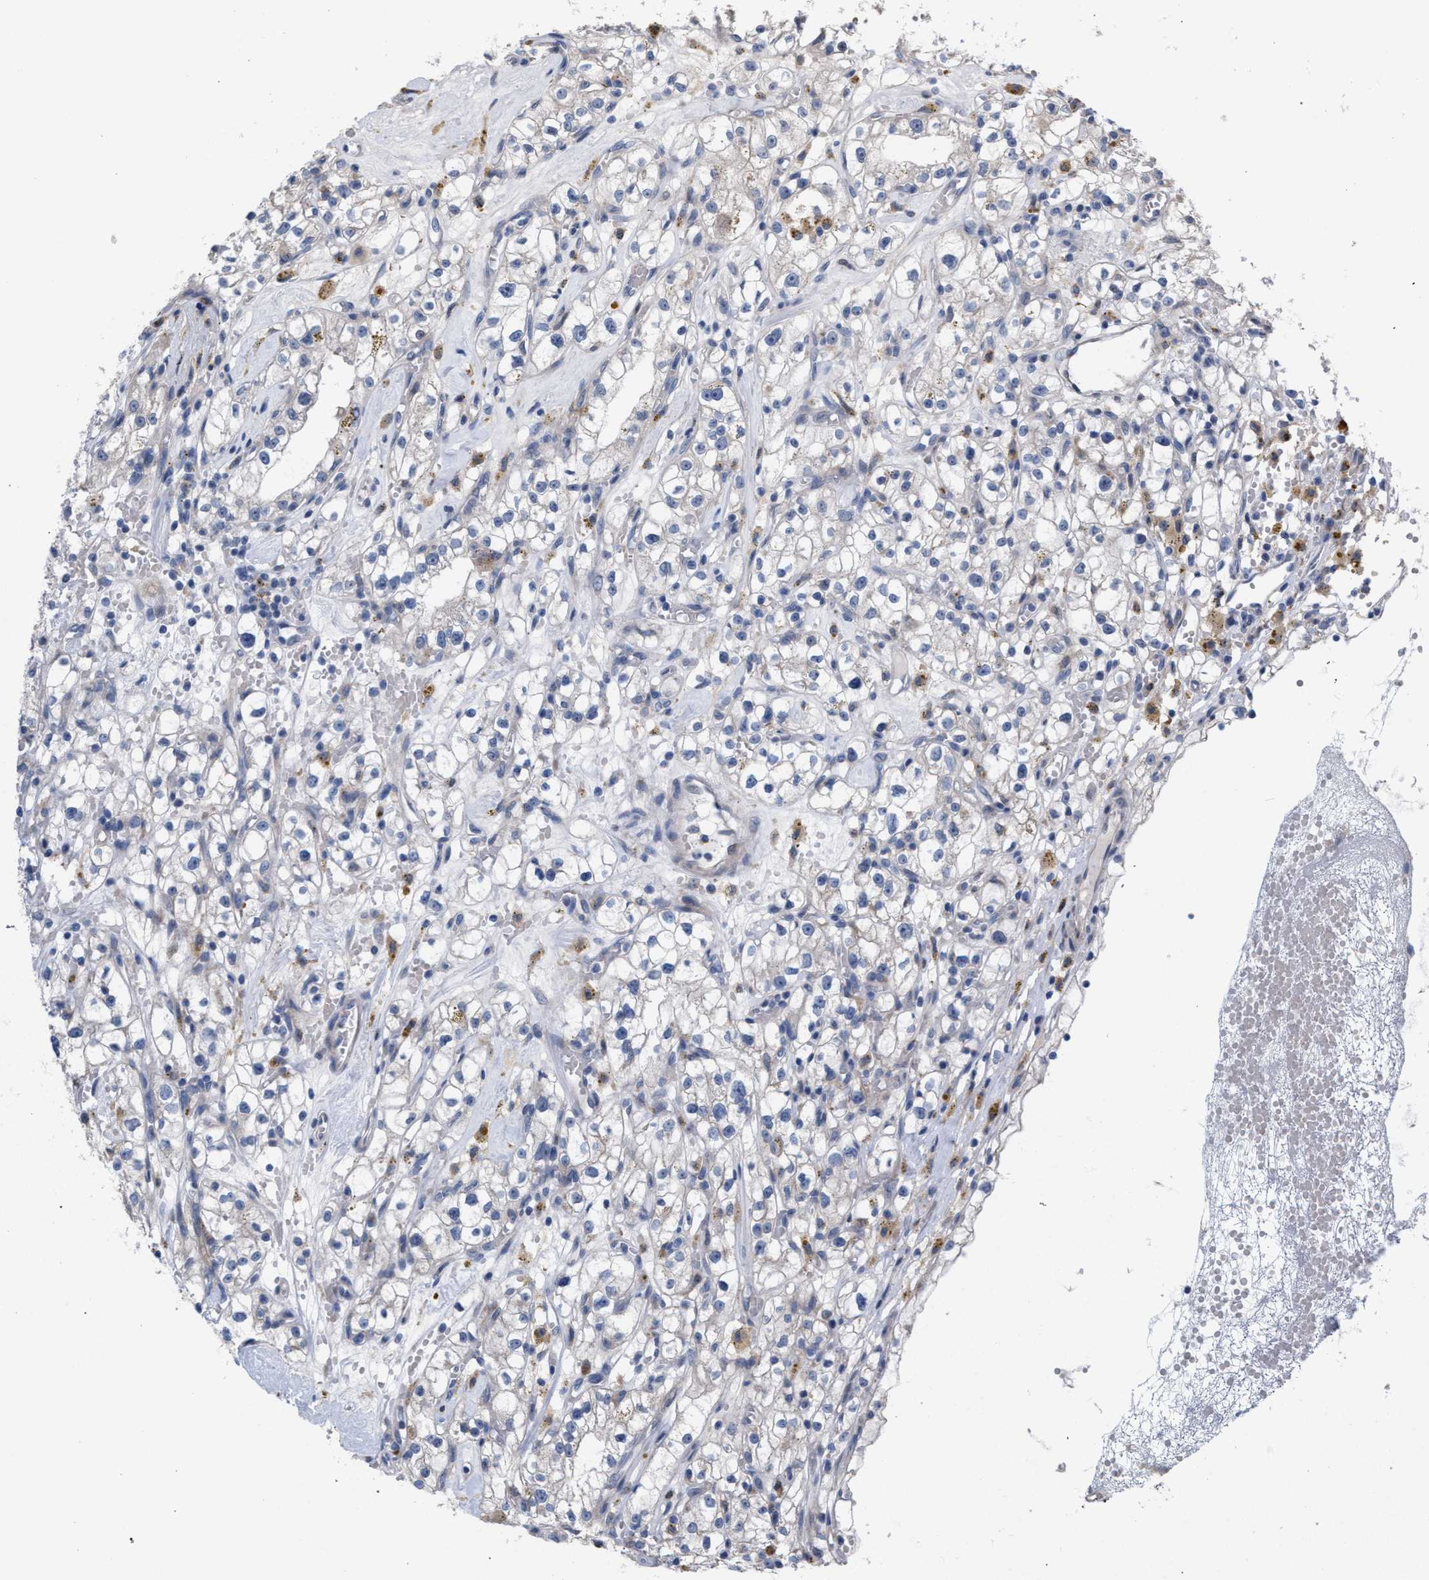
{"staining": {"intensity": "negative", "quantity": "none", "location": "none"}, "tissue": "renal cancer", "cell_type": "Tumor cells", "image_type": "cancer", "snomed": [{"axis": "morphology", "description": "Adenocarcinoma, NOS"}, {"axis": "topography", "description": "Kidney"}], "caption": "This micrograph is of adenocarcinoma (renal) stained with immunohistochemistry to label a protein in brown with the nuclei are counter-stained blue. There is no staining in tumor cells.", "gene": "RNF135", "patient": {"sex": "male", "age": 56}}